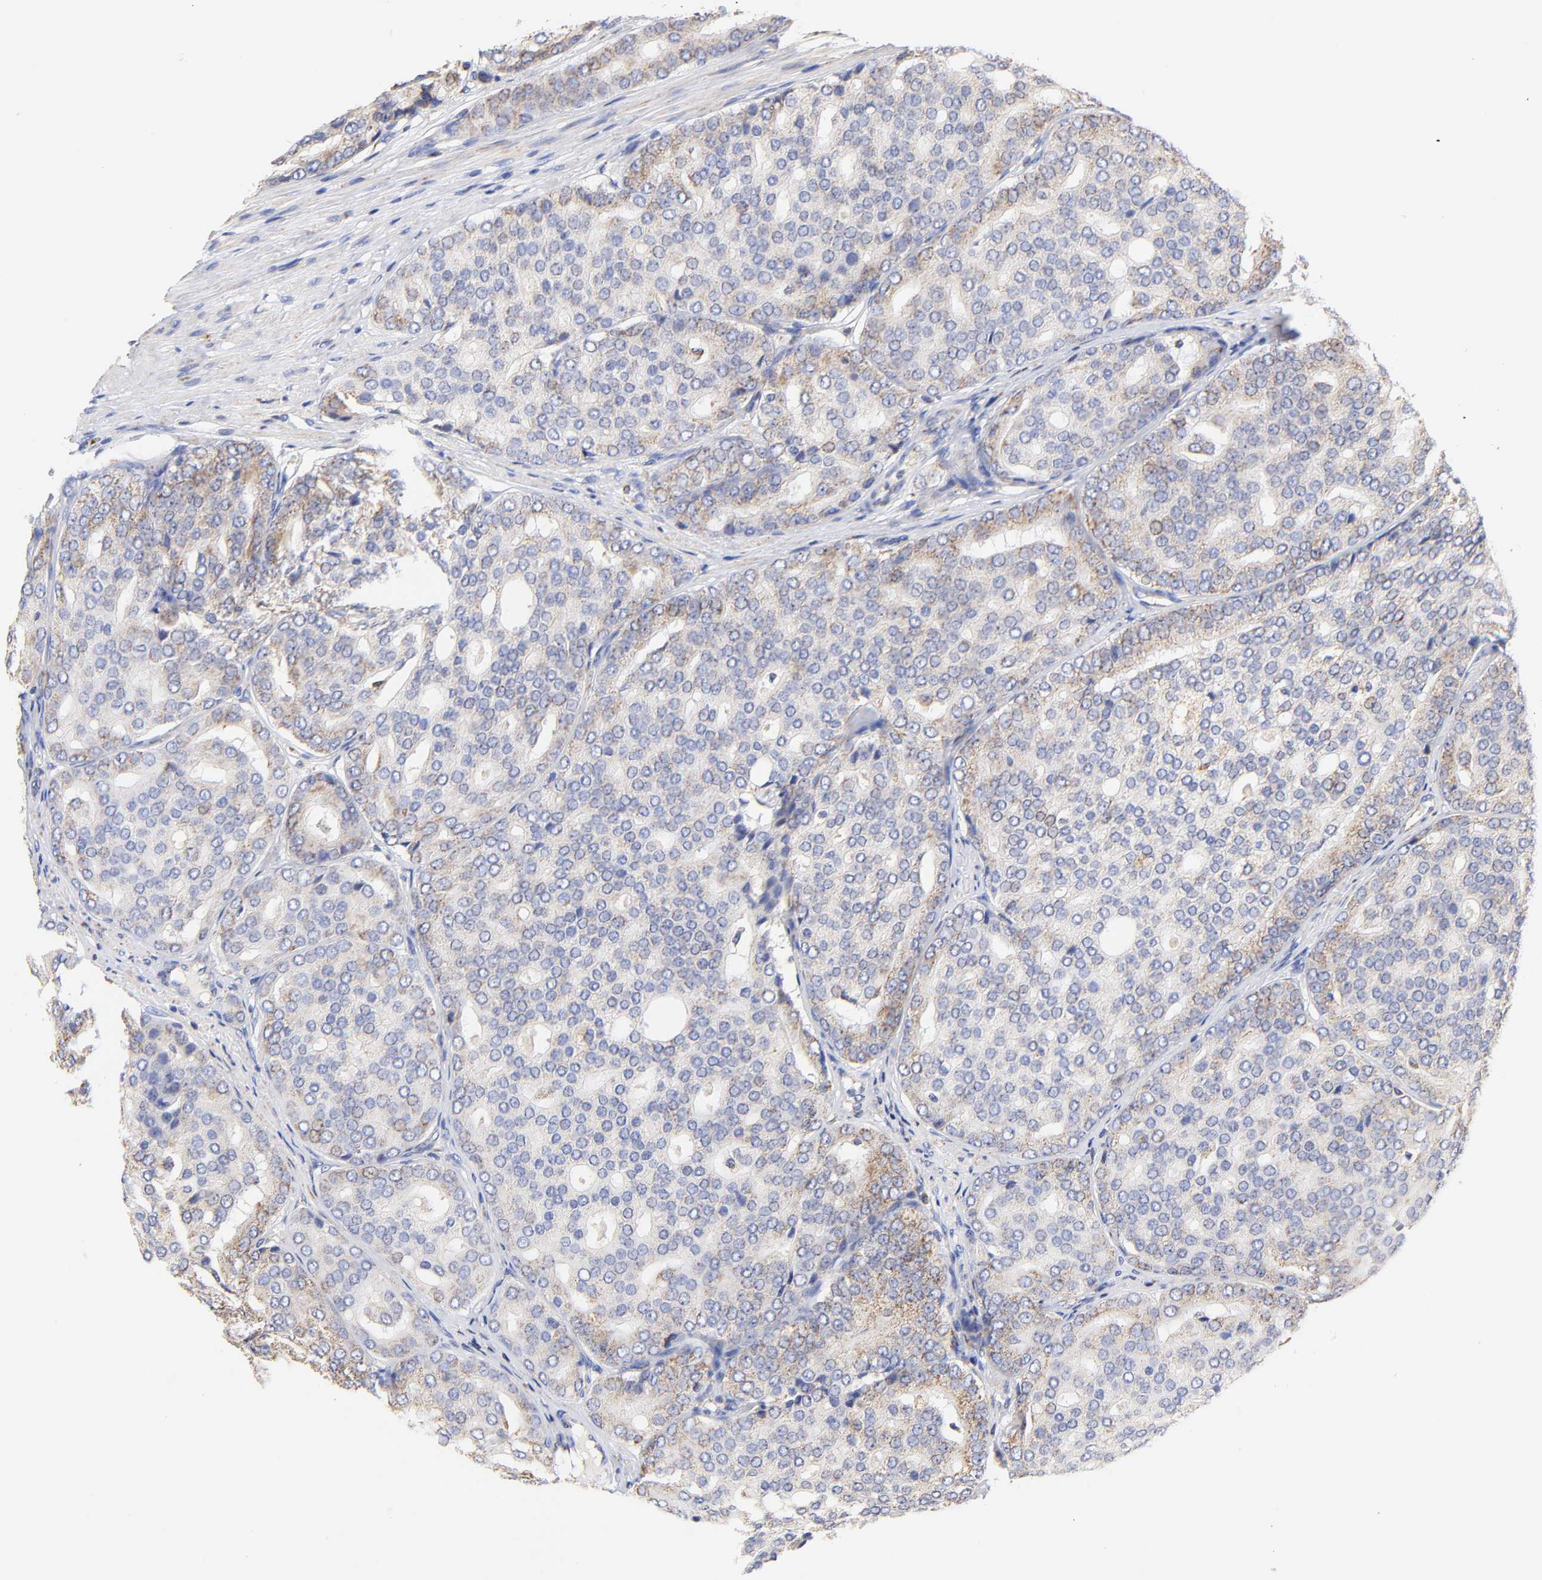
{"staining": {"intensity": "weak", "quantity": ">75%", "location": "cytoplasmic/membranous"}, "tissue": "prostate cancer", "cell_type": "Tumor cells", "image_type": "cancer", "snomed": [{"axis": "morphology", "description": "Adenocarcinoma, High grade"}, {"axis": "topography", "description": "Prostate"}], "caption": "An image of prostate adenocarcinoma (high-grade) stained for a protein exhibits weak cytoplasmic/membranous brown staining in tumor cells.", "gene": "ATP5F1D", "patient": {"sex": "male", "age": 64}}